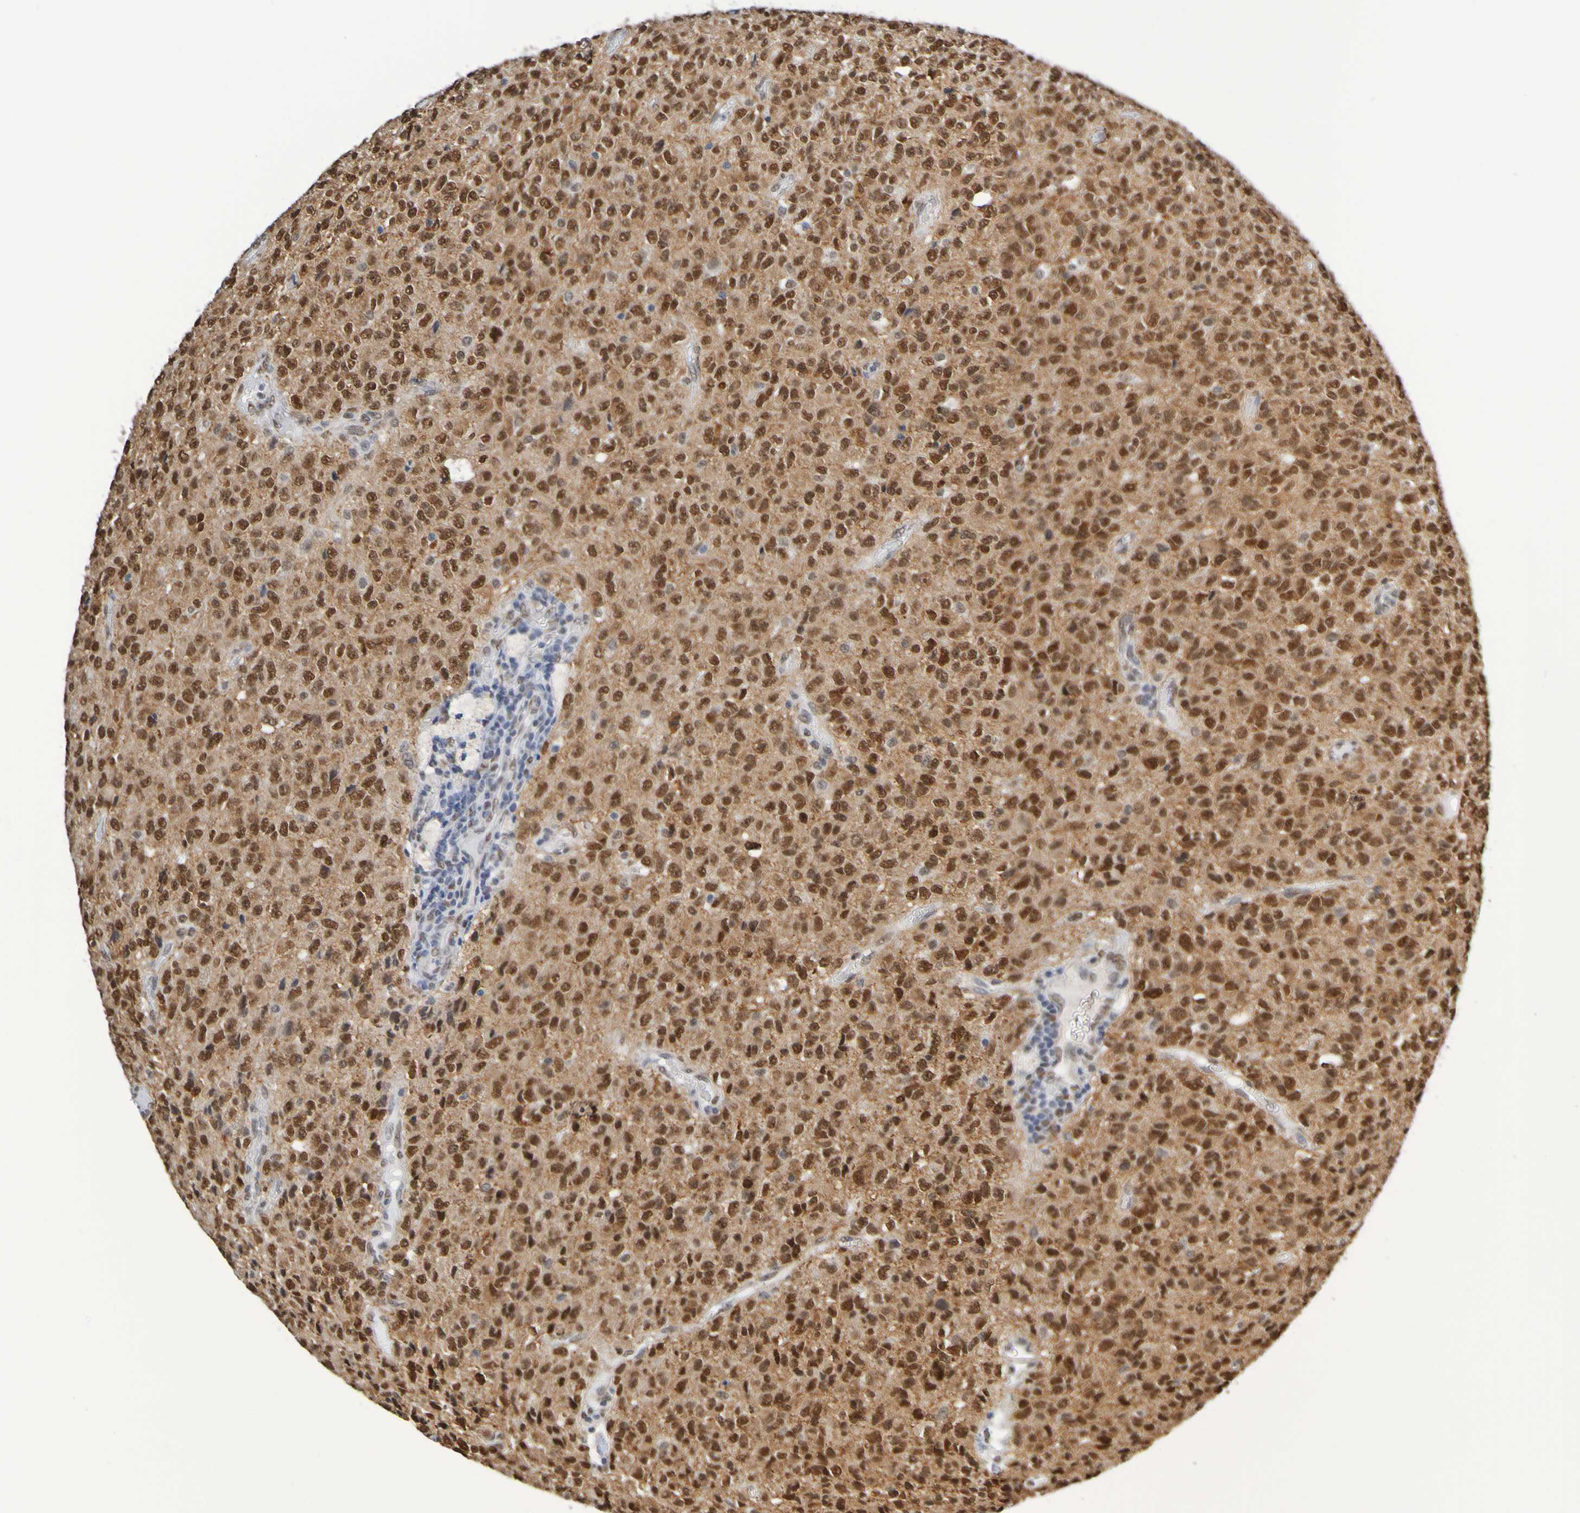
{"staining": {"intensity": "strong", "quantity": ">75%", "location": "nuclear"}, "tissue": "glioma", "cell_type": "Tumor cells", "image_type": "cancer", "snomed": [{"axis": "morphology", "description": "Glioma, malignant, High grade"}, {"axis": "topography", "description": "pancreas cauda"}], "caption": "High-power microscopy captured an immunohistochemistry histopathology image of glioma, revealing strong nuclear positivity in approximately >75% of tumor cells.", "gene": "HDAC2", "patient": {"sex": "male", "age": 60}}